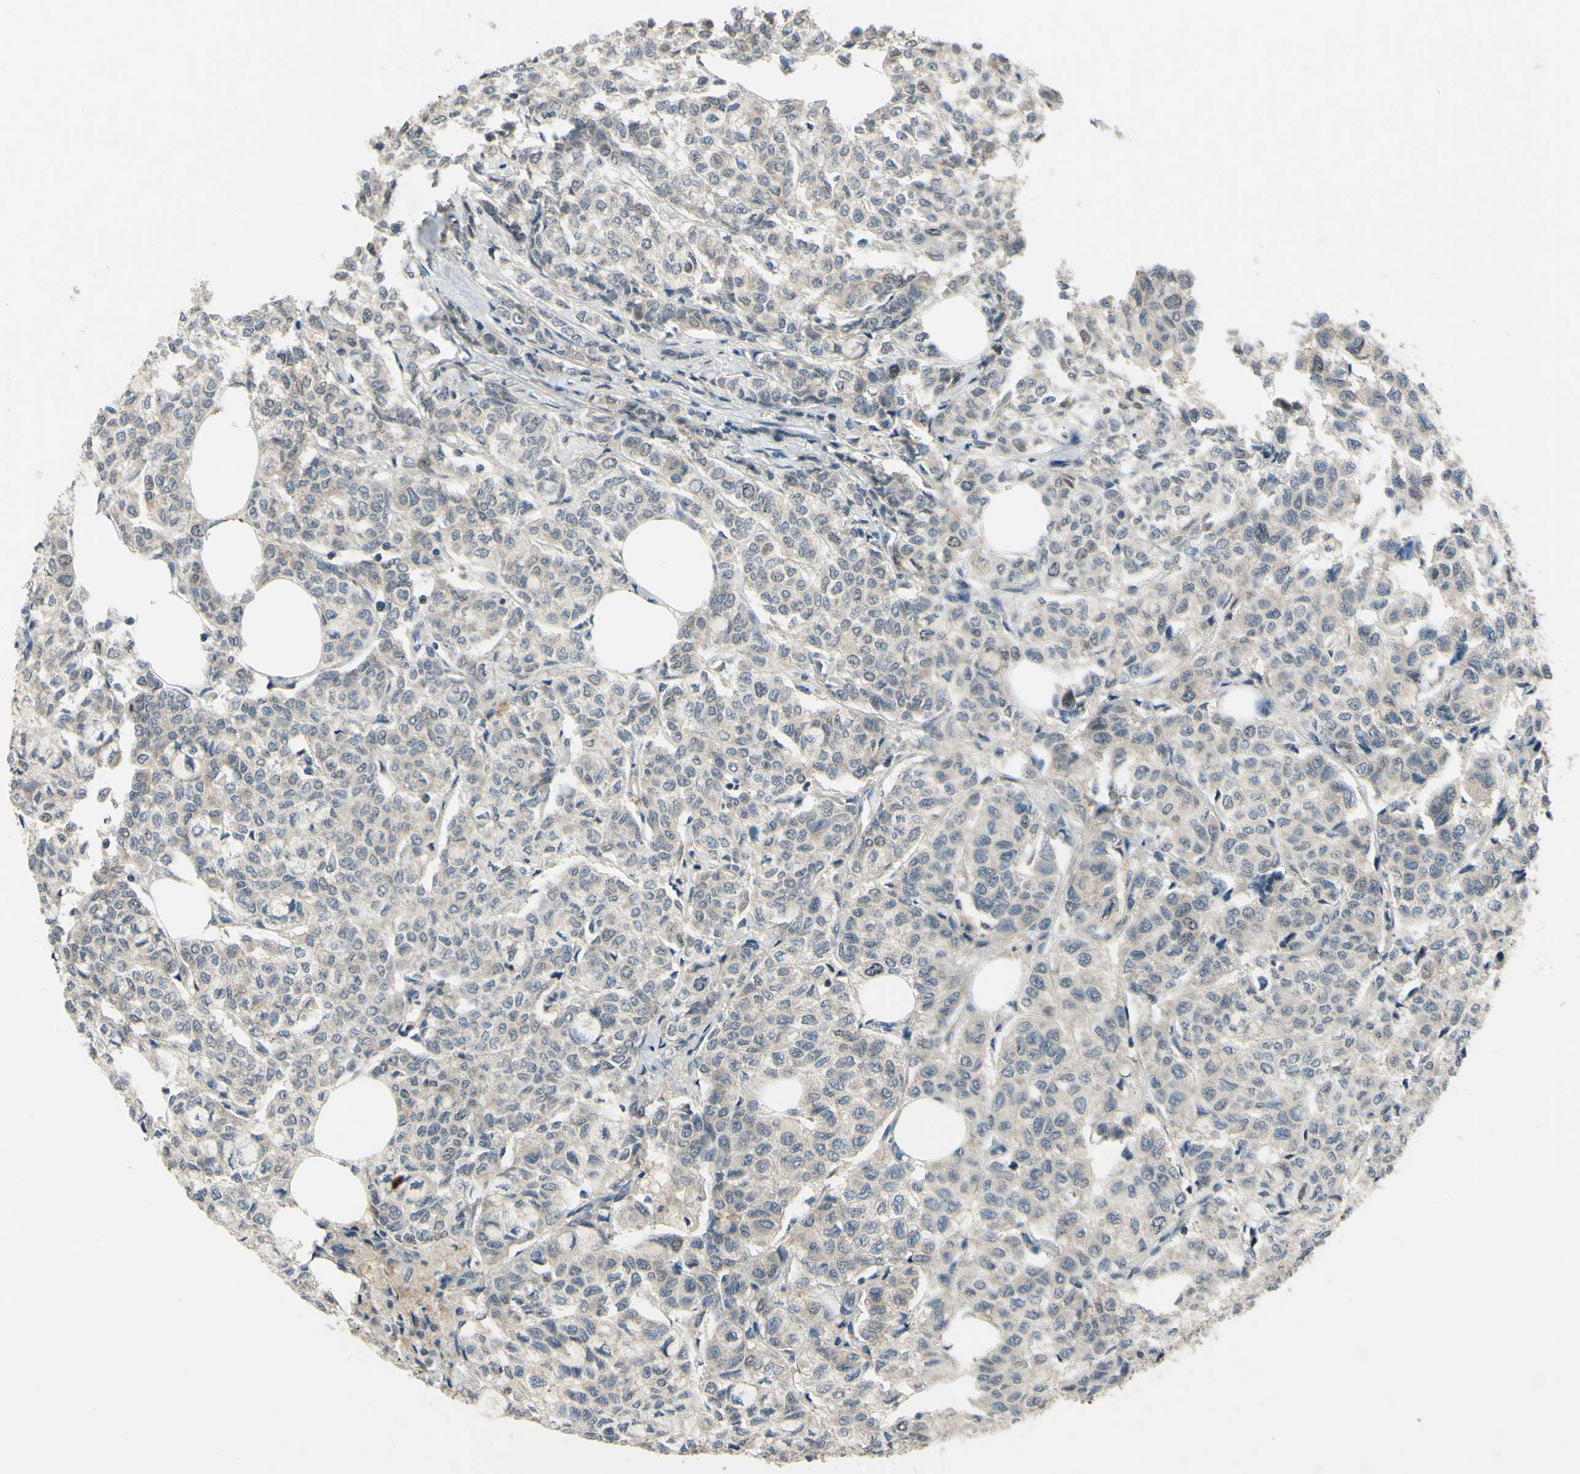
{"staining": {"intensity": "moderate", "quantity": "<25%", "location": "nuclear"}, "tissue": "breast cancer", "cell_type": "Tumor cells", "image_type": "cancer", "snomed": [{"axis": "morphology", "description": "Lobular carcinoma"}, {"axis": "topography", "description": "Breast"}], "caption": "DAB (3,3'-diaminobenzidine) immunohistochemical staining of lobular carcinoma (breast) demonstrates moderate nuclear protein expression in about <25% of tumor cells. The protein is shown in brown color, while the nuclei are stained blue.", "gene": "RAD18", "patient": {"sex": "female", "age": 60}}